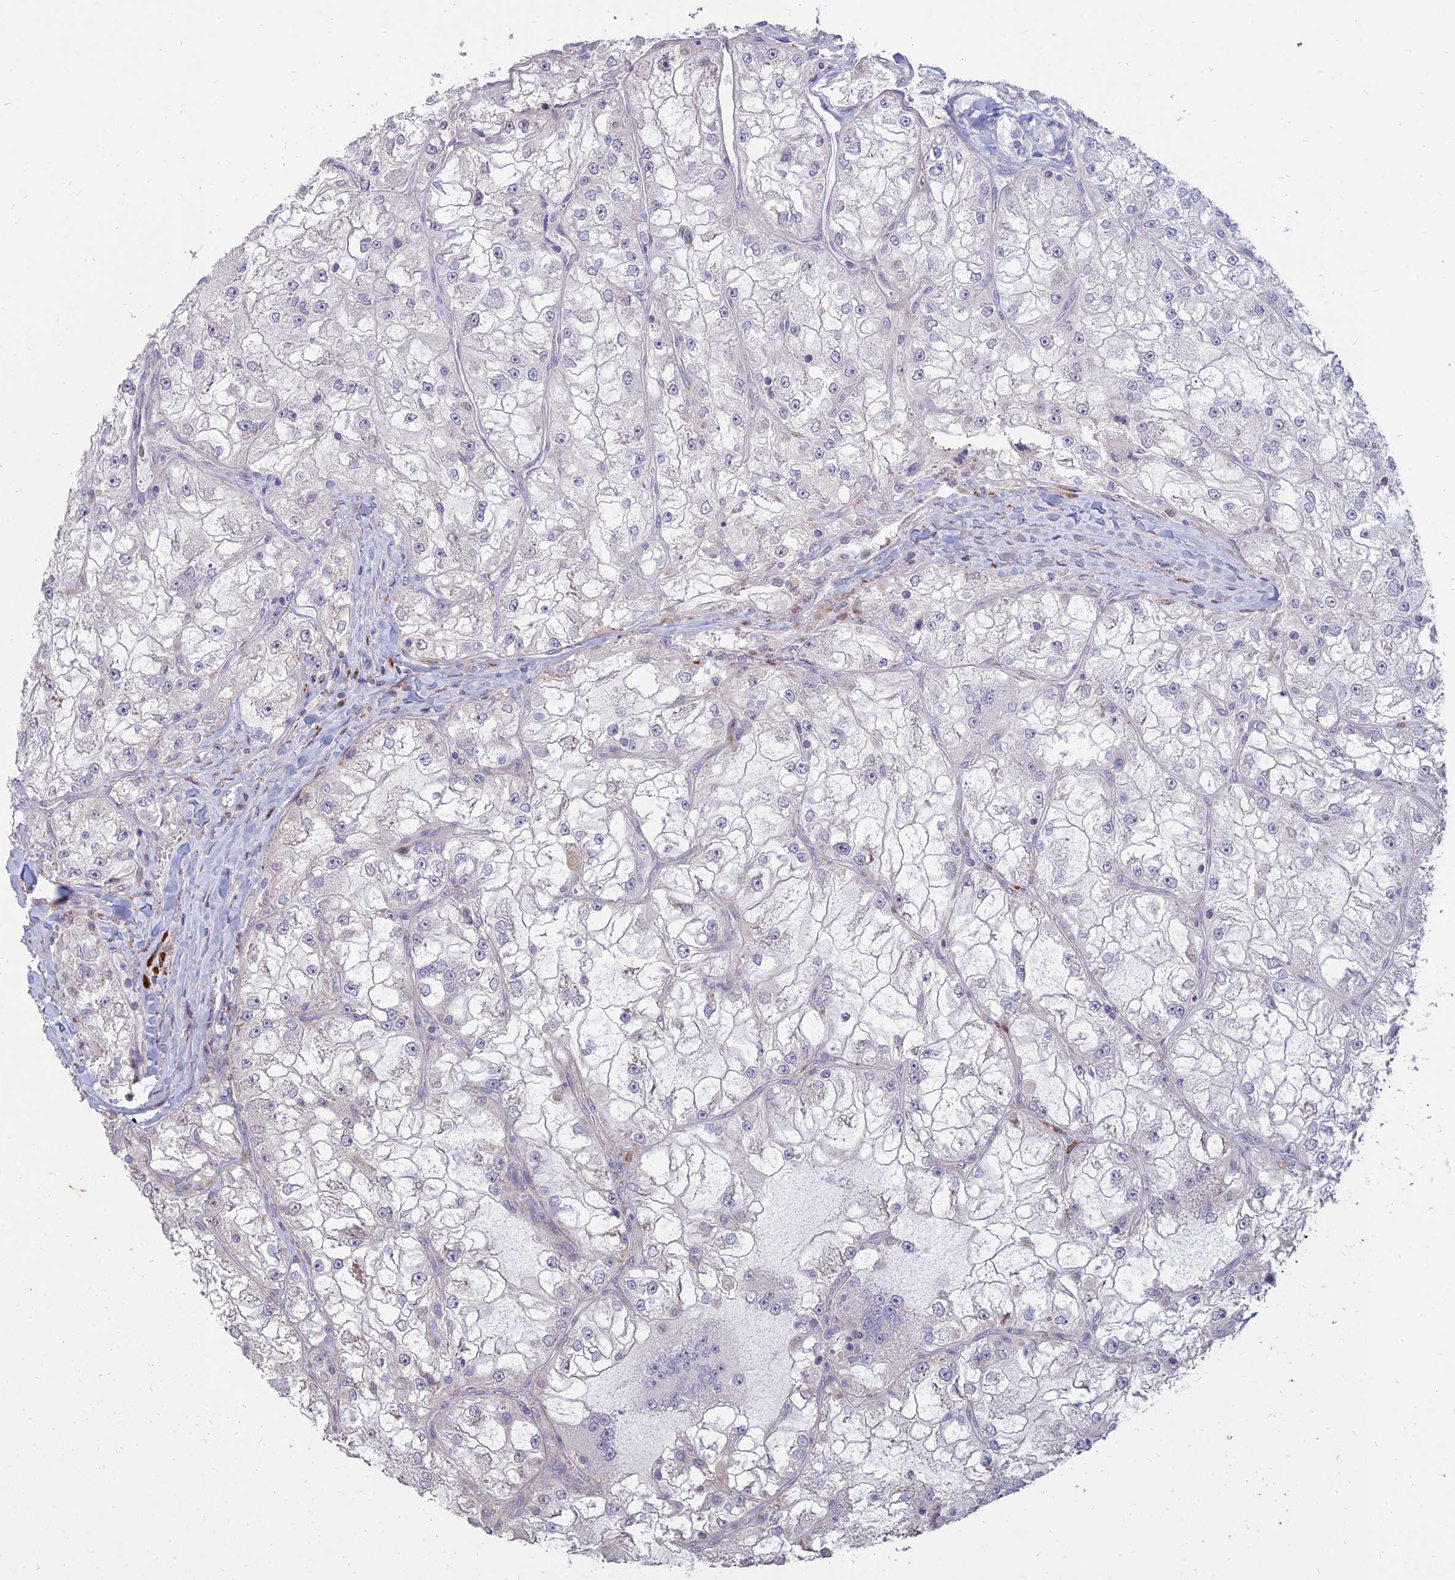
{"staining": {"intensity": "negative", "quantity": "none", "location": "none"}, "tissue": "renal cancer", "cell_type": "Tumor cells", "image_type": "cancer", "snomed": [{"axis": "morphology", "description": "Adenocarcinoma, NOS"}, {"axis": "topography", "description": "Kidney"}], "caption": "An immunohistochemistry image of renal cancer (adenocarcinoma) is shown. There is no staining in tumor cells of renal cancer (adenocarcinoma). (Stains: DAB immunohistochemistry (IHC) with hematoxylin counter stain, Microscopy: brightfield microscopy at high magnification).", "gene": "ST3GAL6", "patient": {"sex": "female", "age": 72}}